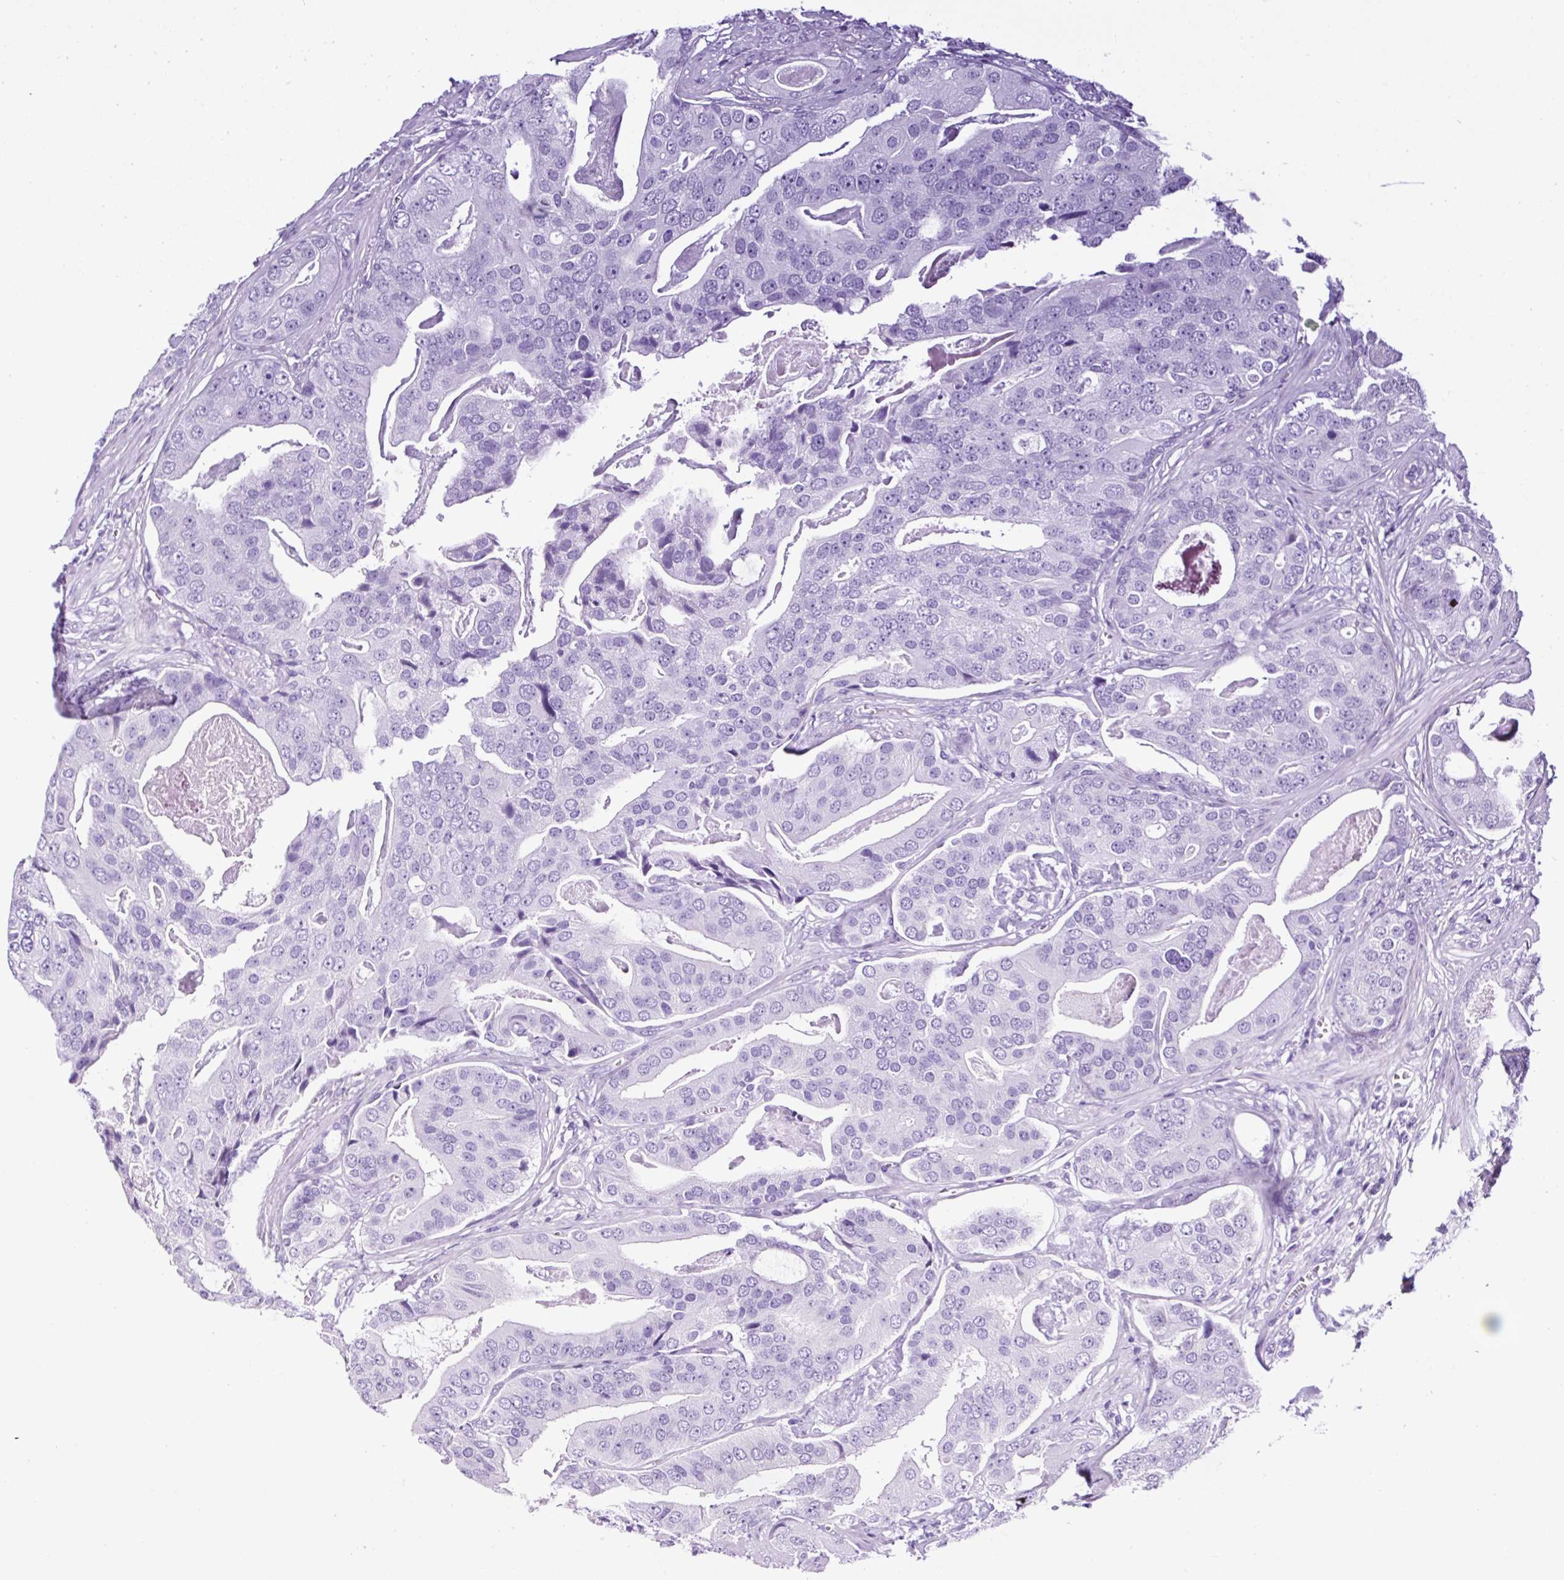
{"staining": {"intensity": "negative", "quantity": "none", "location": "none"}, "tissue": "prostate cancer", "cell_type": "Tumor cells", "image_type": "cancer", "snomed": [{"axis": "morphology", "description": "Adenocarcinoma, High grade"}, {"axis": "topography", "description": "Prostate"}], "caption": "Human prostate cancer (high-grade adenocarcinoma) stained for a protein using IHC exhibits no expression in tumor cells.", "gene": "NTS", "patient": {"sex": "male", "age": 71}}